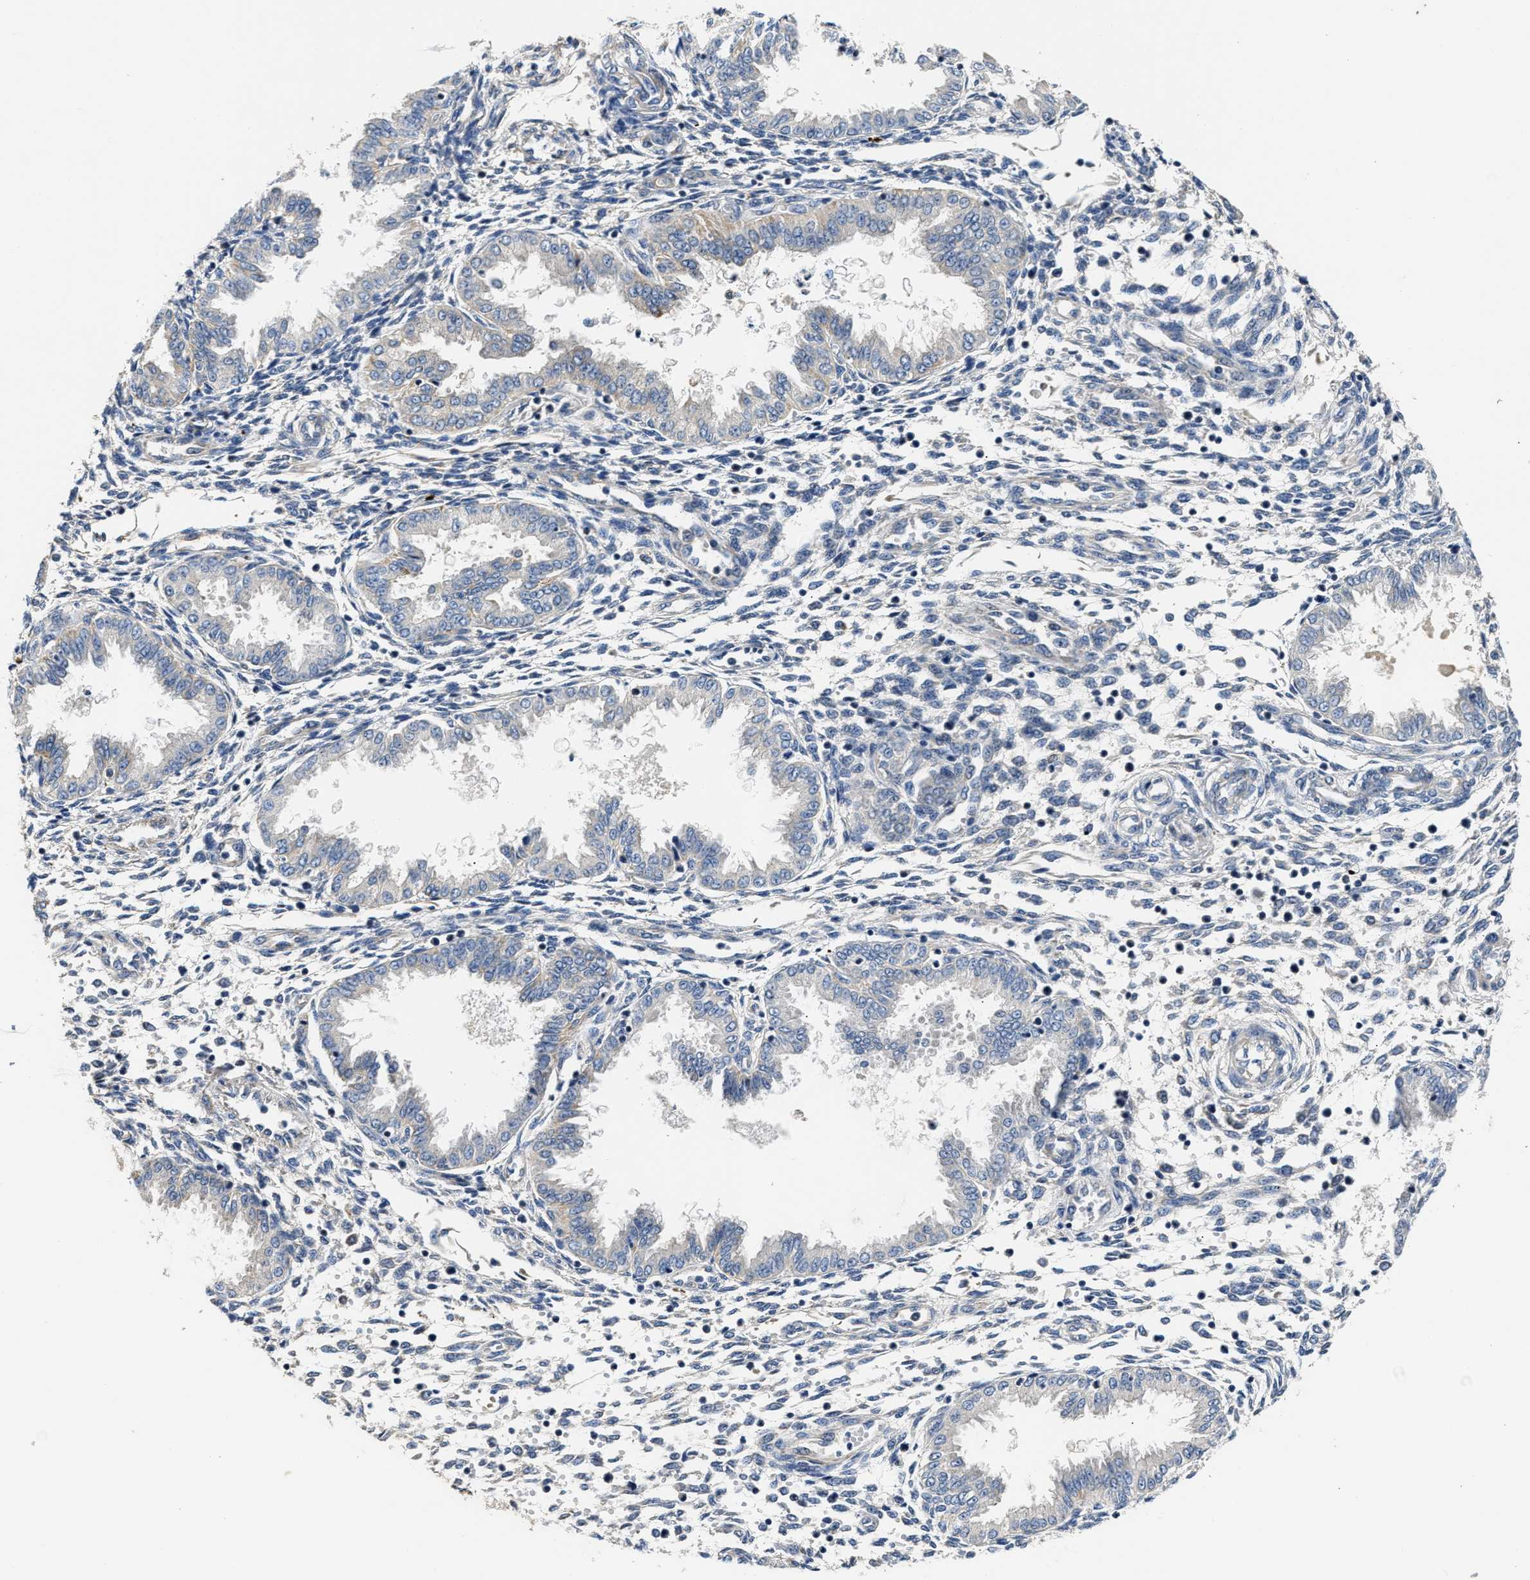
{"staining": {"intensity": "weak", "quantity": "<25%", "location": "cytoplasmic/membranous"}, "tissue": "endometrium", "cell_type": "Cells in endometrial stroma", "image_type": "normal", "snomed": [{"axis": "morphology", "description": "Normal tissue, NOS"}, {"axis": "topography", "description": "Endometrium"}], "caption": "Immunohistochemistry micrograph of normal endometrium: endometrium stained with DAB demonstrates no significant protein staining in cells in endometrial stroma. Nuclei are stained in blue.", "gene": "TEX2", "patient": {"sex": "female", "age": 33}}